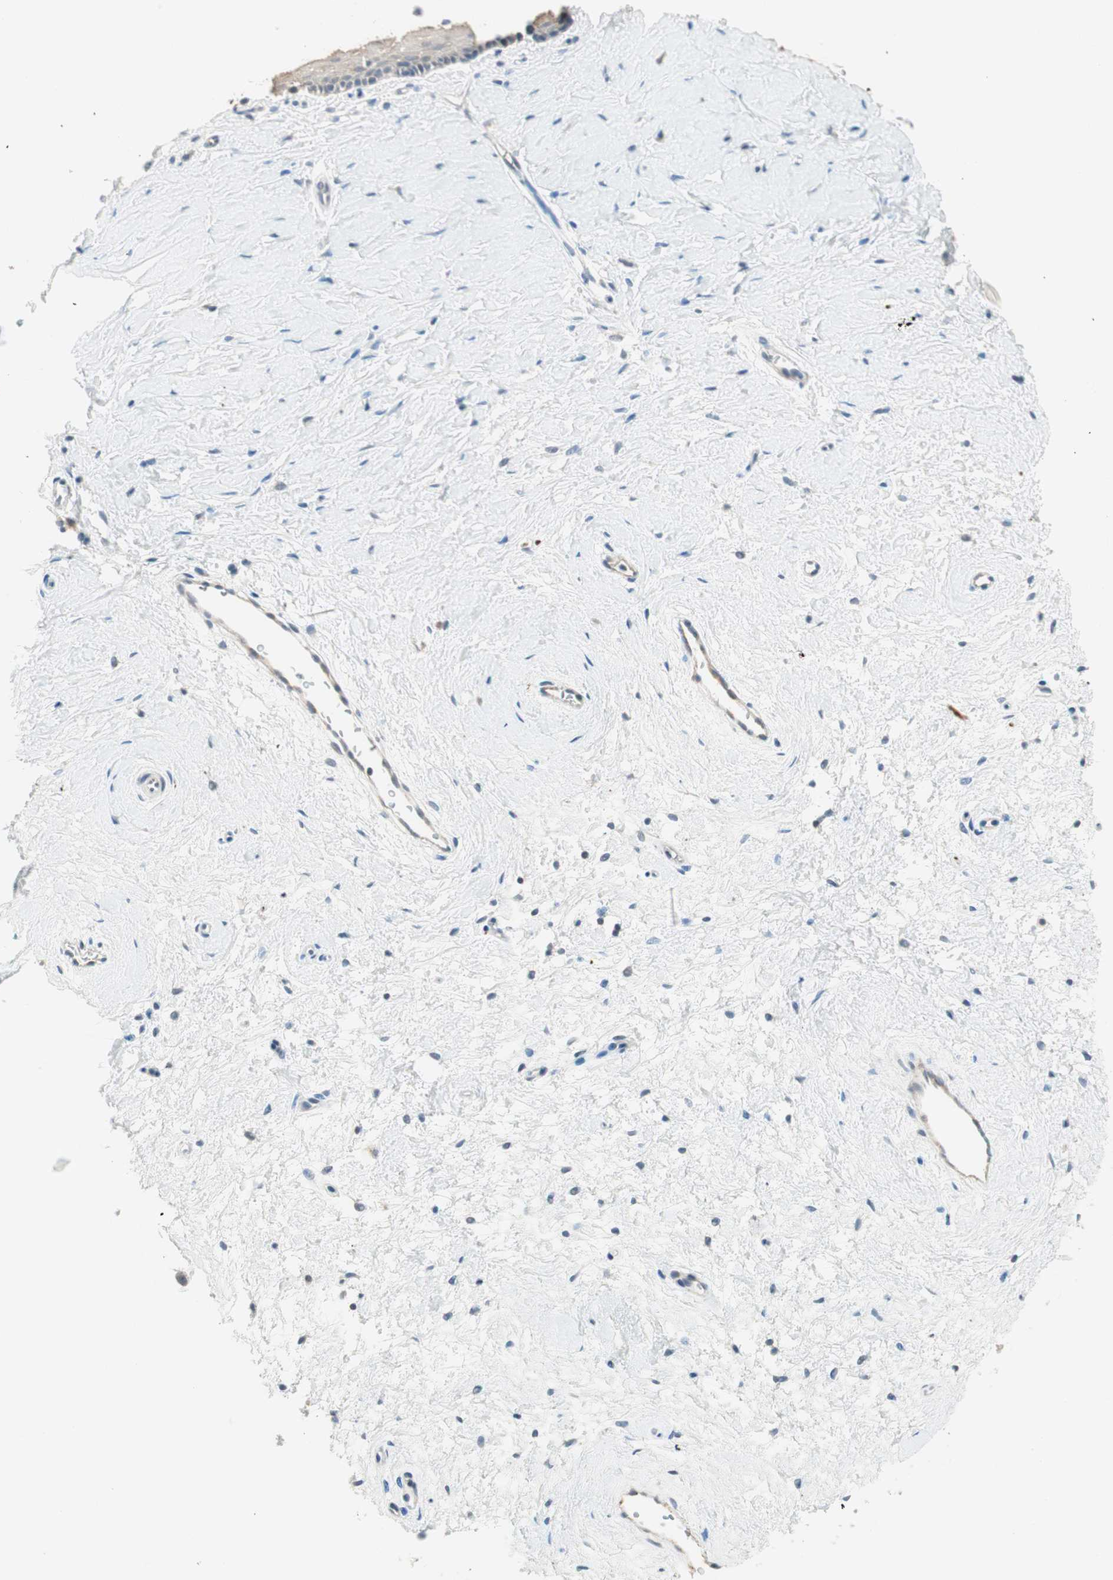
{"staining": {"intensity": "weak", "quantity": "25%-75%", "location": "cytoplasmic/membranous"}, "tissue": "cervix", "cell_type": "Glandular cells", "image_type": "normal", "snomed": [{"axis": "morphology", "description": "Normal tissue, NOS"}, {"axis": "topography", "description": "Cervix"}], "caption": "Cervix stained with IHC displays weak cytoplasmic/membranous positivity in approximately 25%-75% of glandular cells.", "gene": "GNAO1", "patient": {"sex": "female", "age": 39}}